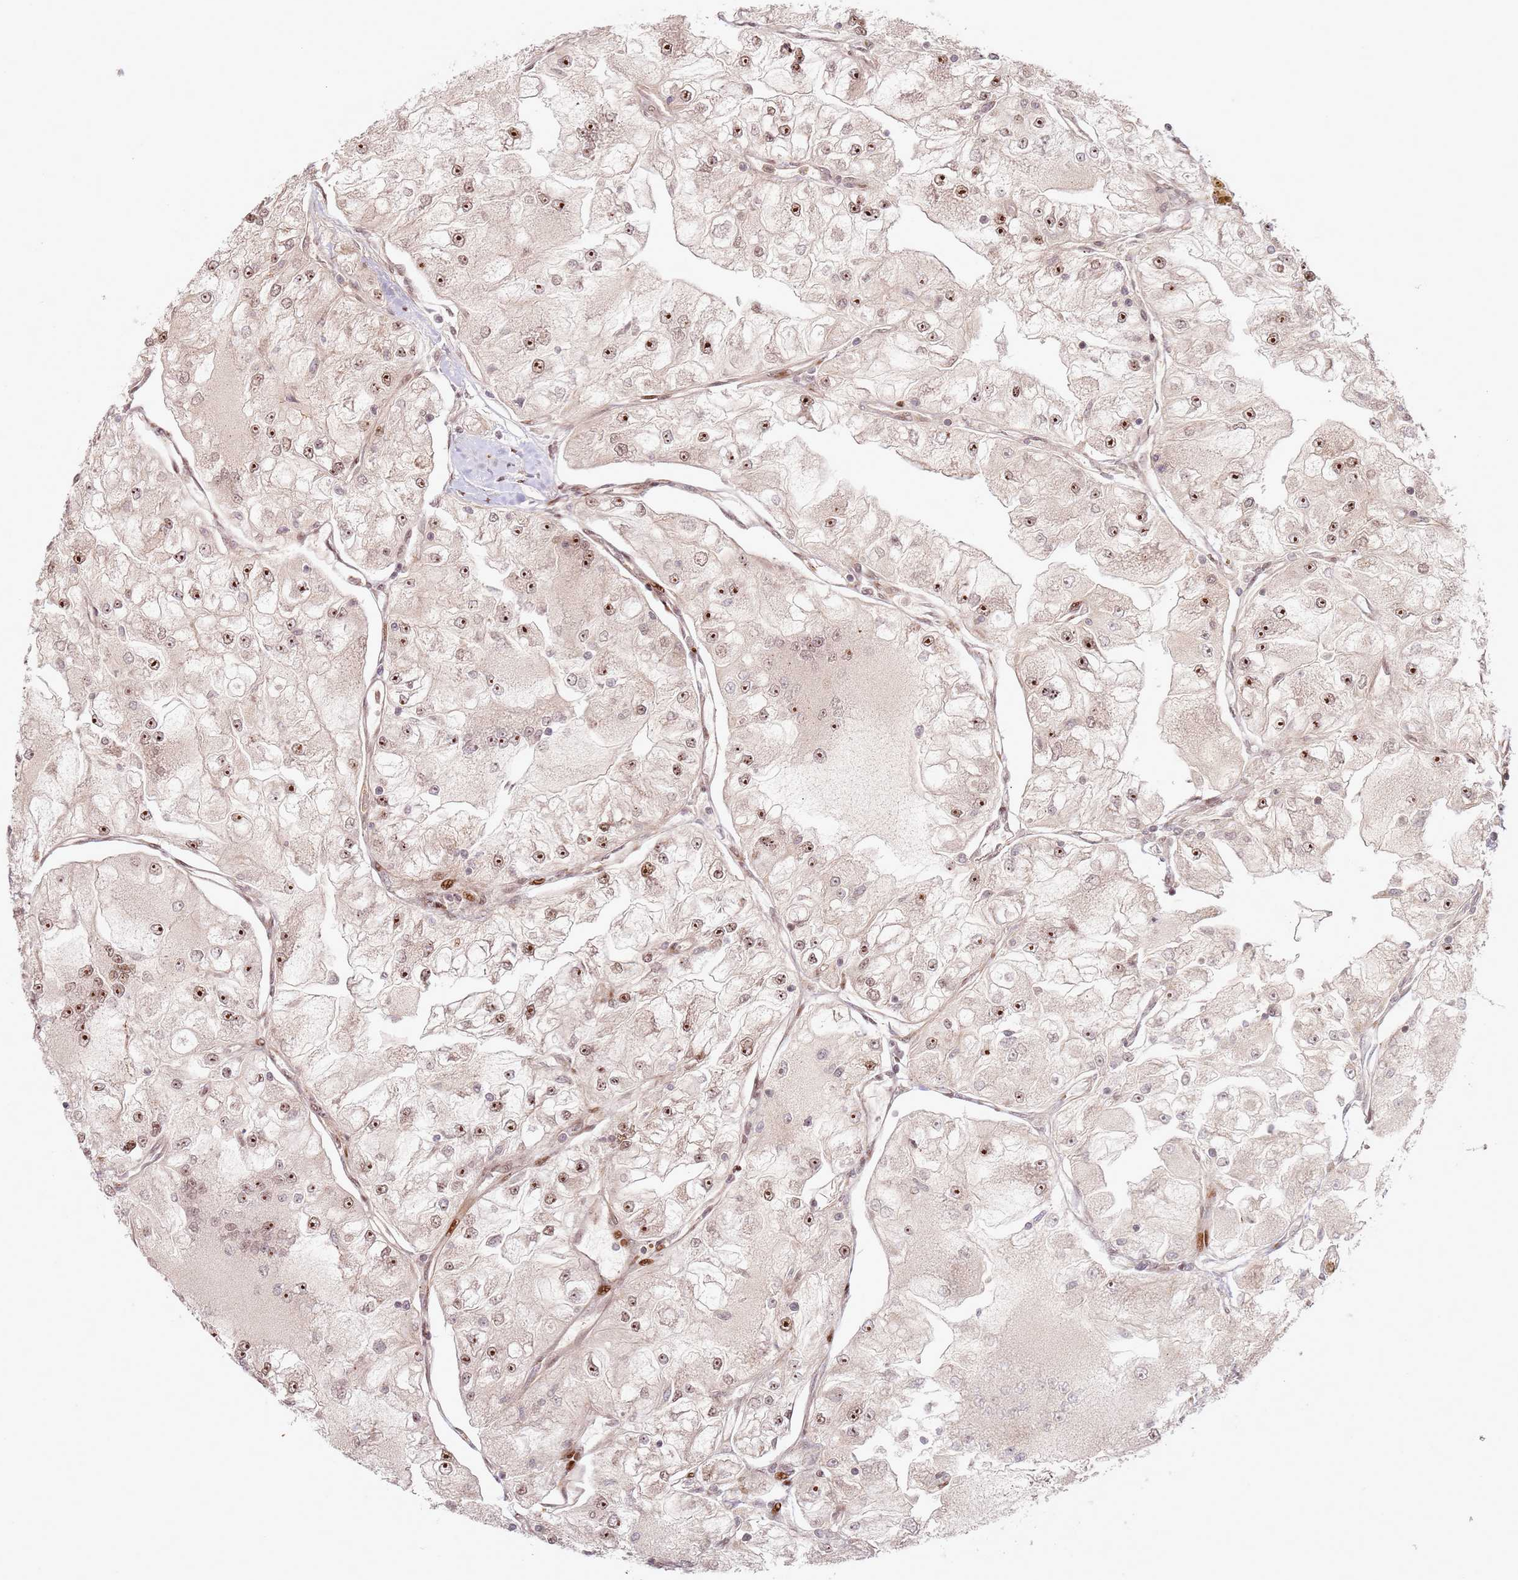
{"staining": {"intensity": "strong", "quantity": "25%-75%", "location": "nuclear"}, "tissue": "renal cancer", "cell_type": "Tumor cells", "image_type": "cancer", "snomed": [{"axis": "morphology", "description": "Adenocarcinoma, NOS"}, {"axis": "topography", "description": "Kidney"}], "caption": "Tumor cells demonstrate high levels of strong nuclear positivity in approximately 25%-75% of cells in adenocarcinoma (renal).", "gene": "TMEM233", "patient": {"sex": "female", "age": 72}}